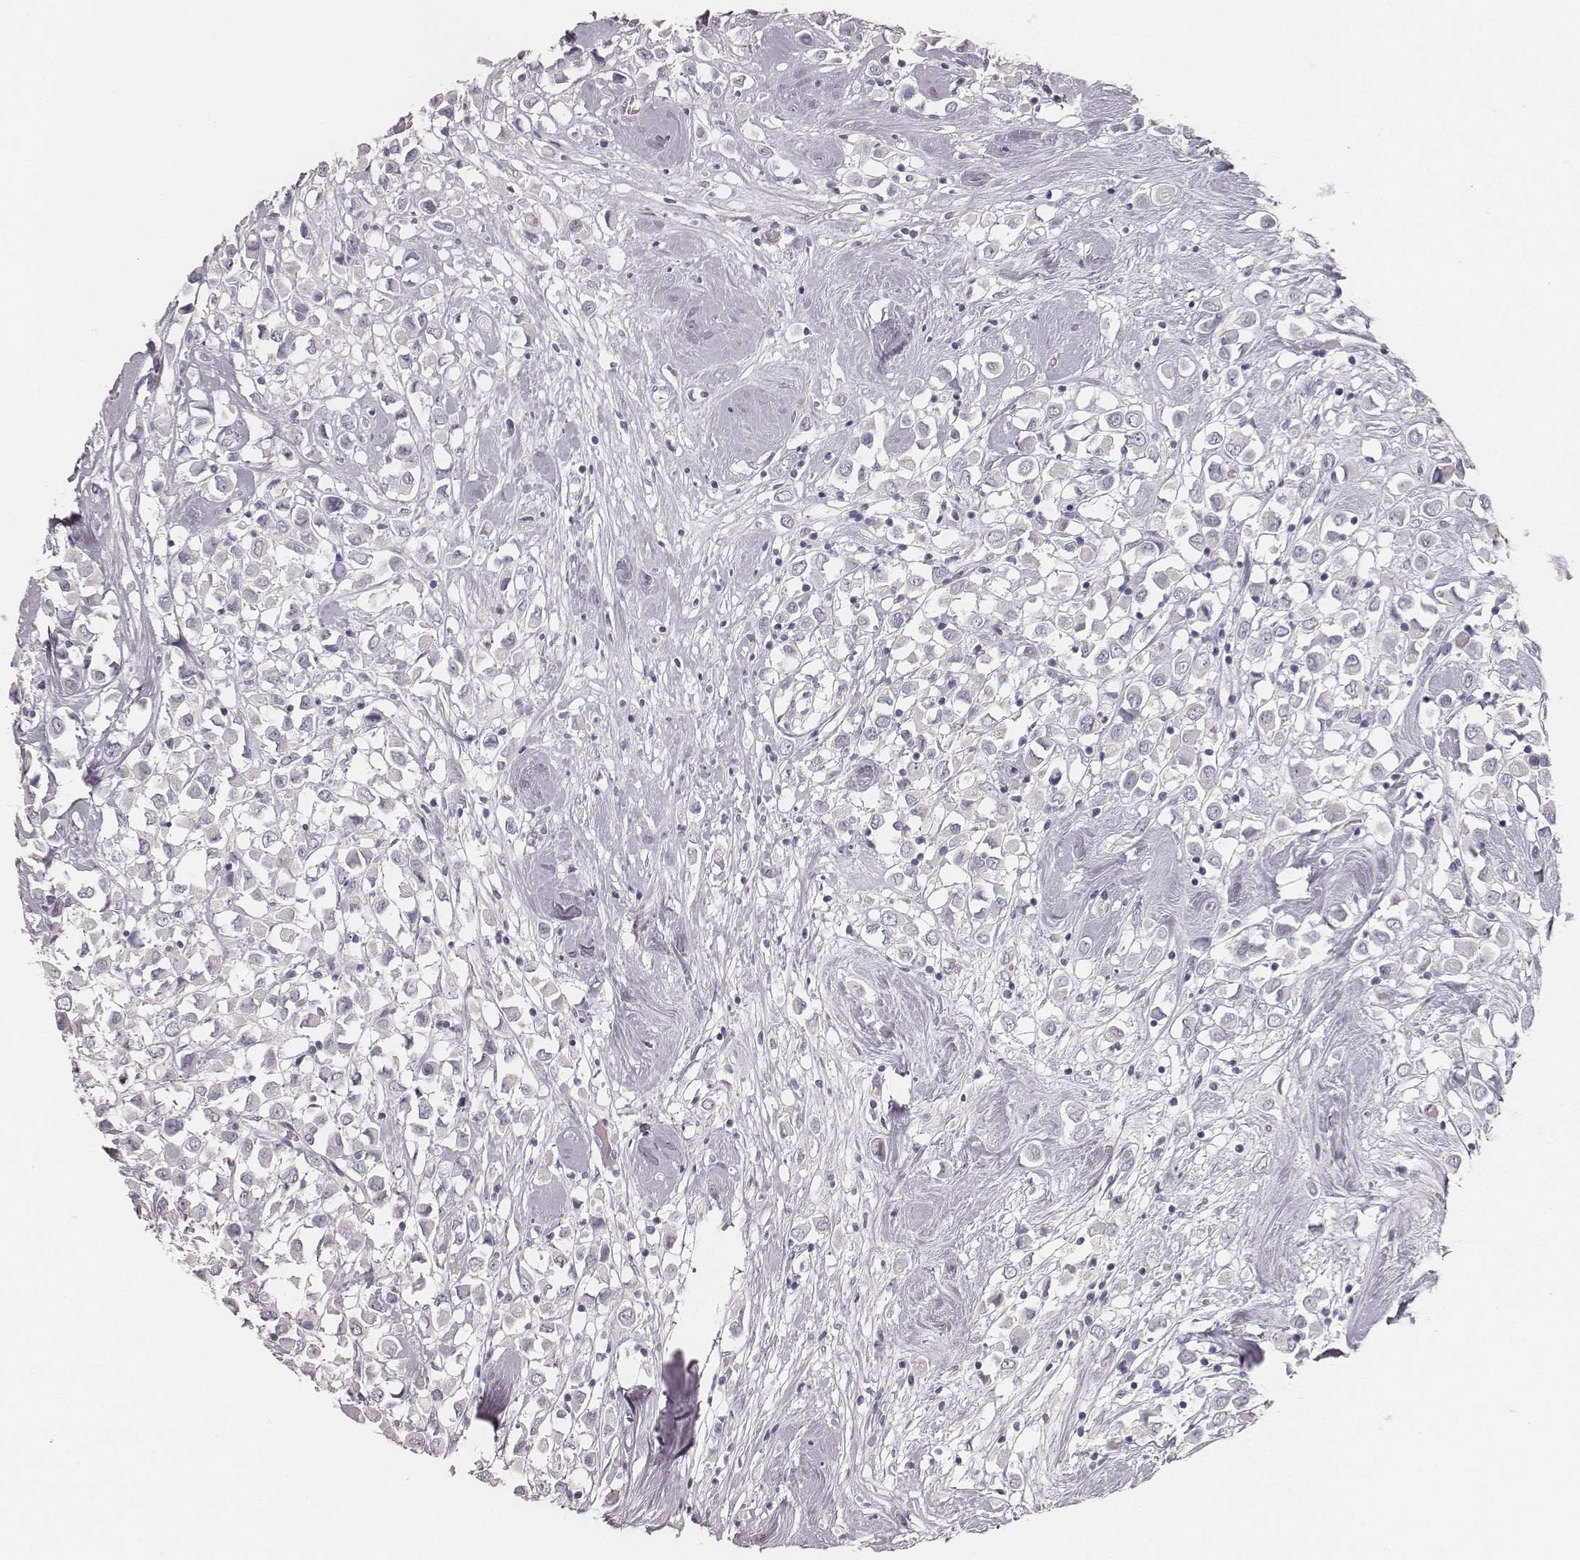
{"staining": {"intensity": "negative", "quantity": "none", "location": "none"}, "tissue": "breast cancer", "cell_type": "Tumor cells", "image_type": "cancer", "snomed": [{"axis": "morphology", "description": "Duct carcinoma"}, {"axis": "topography", "description": "Breast"}], "caption": "DAB immunohistochemical staining of intraductal carcinoma (breast) reveals no significant positivity in tumor cells.", "gene": "KRT31", "patient": {"sex": "female", "age": 61}}